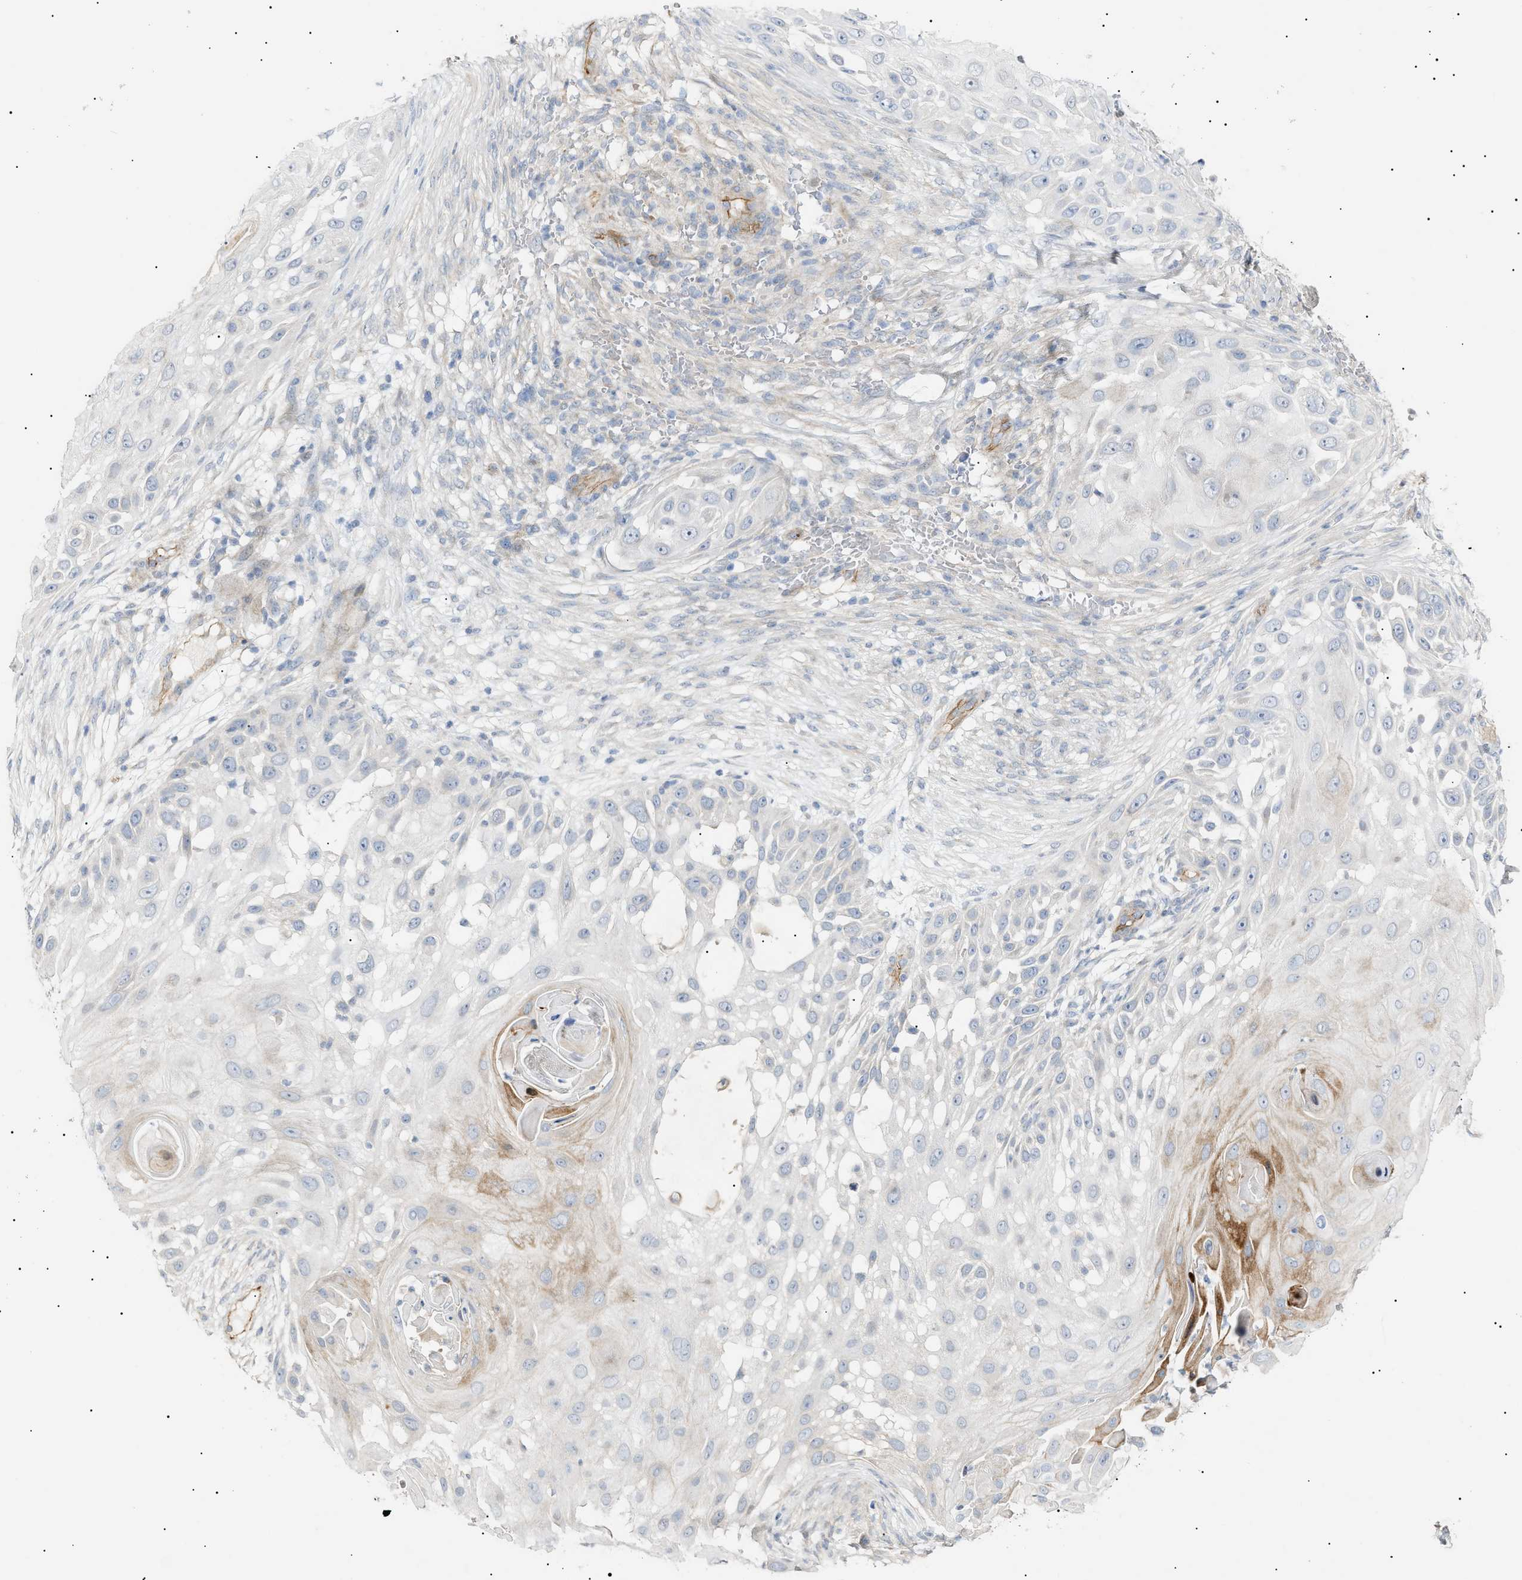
{"staining": {"intensity": "moderate", "quantity": "<25%", "location": "cytoplasmic/membranous"}, "tissue": "skin cancer", "cell_type": "Tumor cells", "image_type": "cancer", "snomed": [{"axis": "morphology", "description": "Squamous cell carcinoma, NOS"}, {"axis": "topography", "description": "Skin"}], "caption": "Immunohistochemistry micrograph of human skin squamous cell carcinoma stained for a protein (brown), which shows low levels of moderate cytoplasmic/membranous staining in about <25% of tumor cells.", "gene": "ZFHX2", "patient": {"sex": "female", "age": 44}}